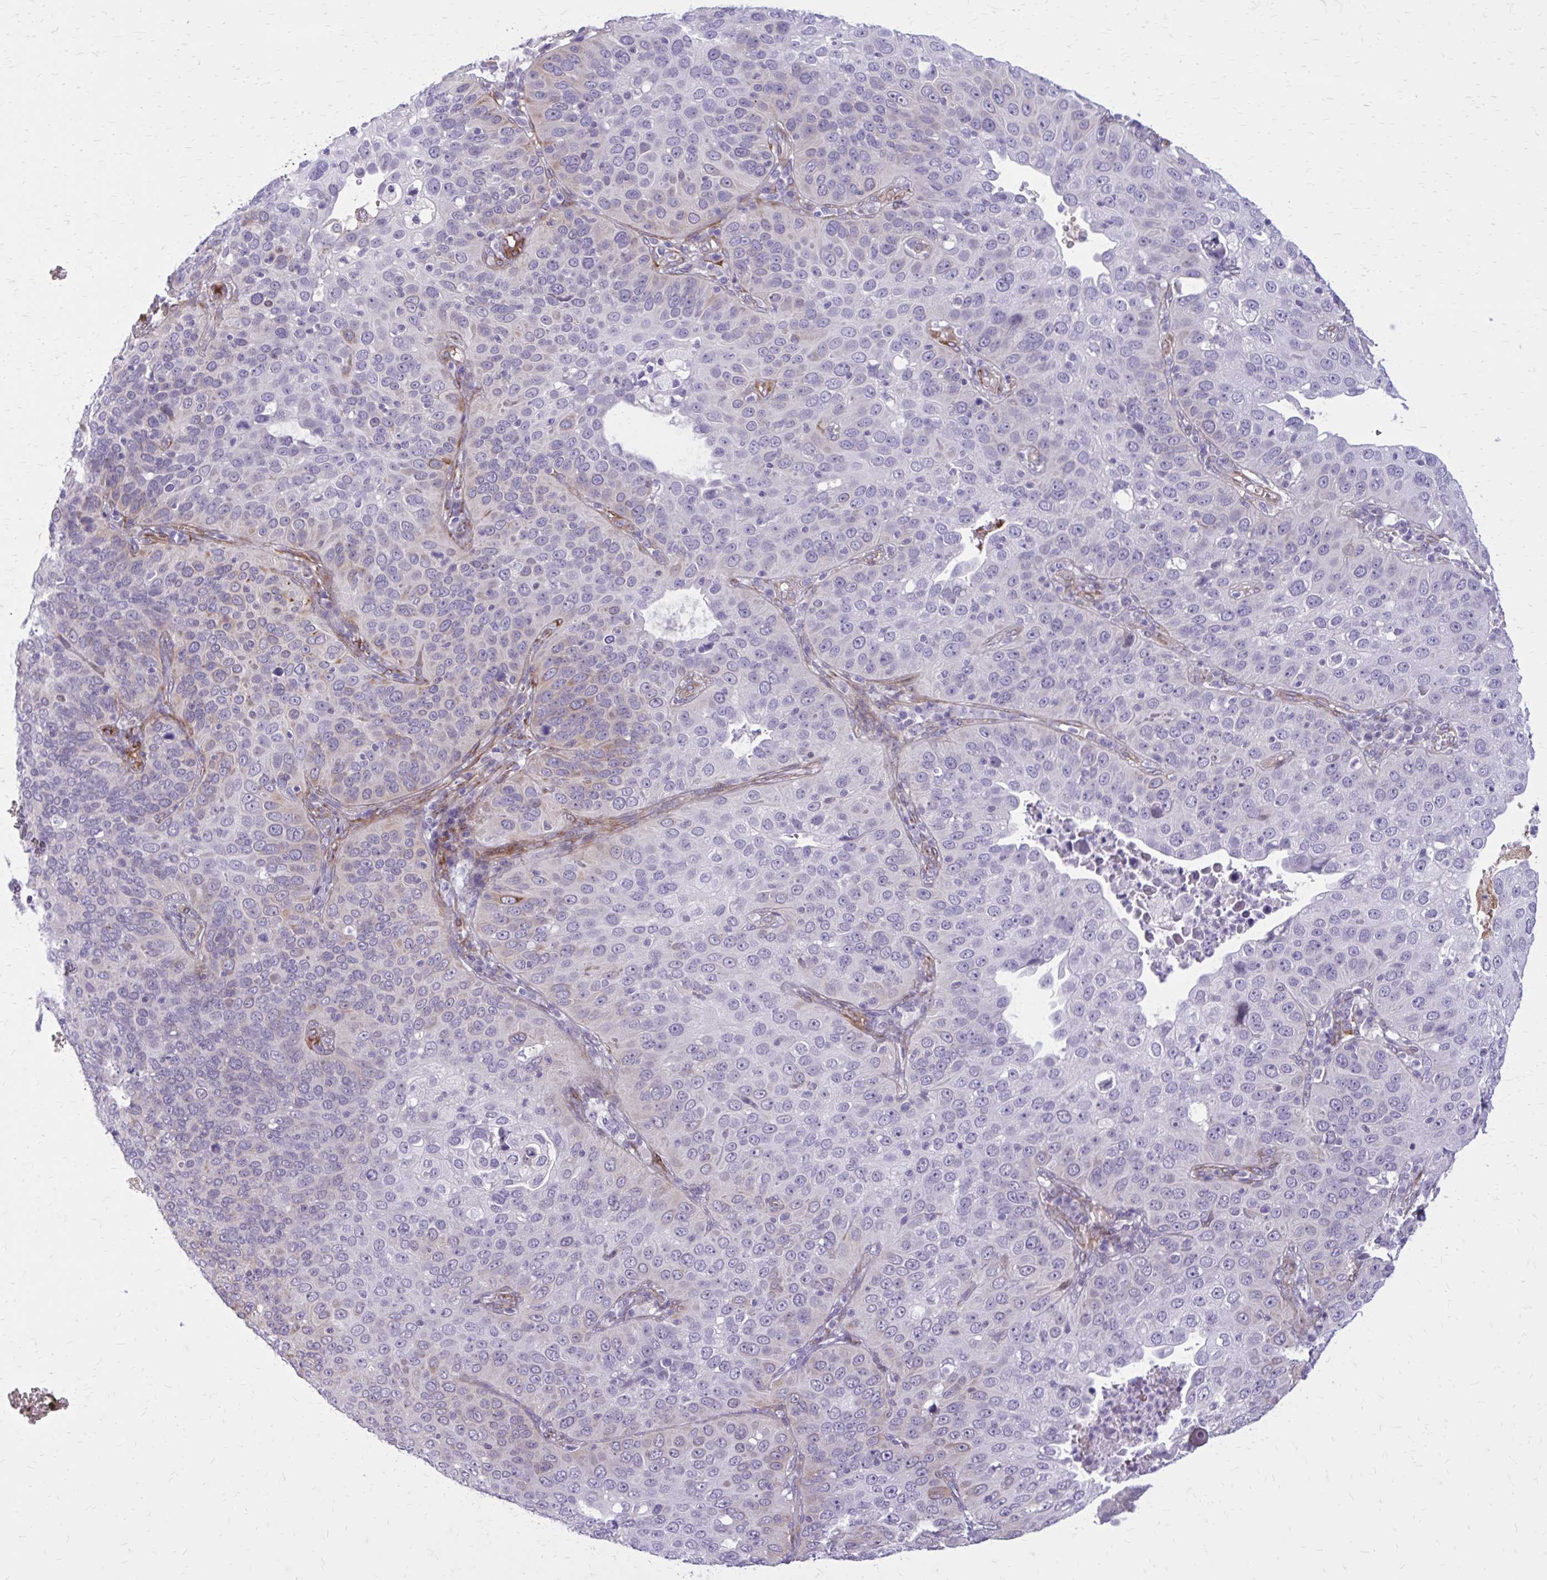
{"staining": {"intensity": "moderate", "quantity": "<25%", "location": "cytoplasmic/membranous"}, "tissue": "cervical cancer", "cell_type": "Tumor cells", "image_type": "cancer", "snomed": [{"axis": "morphology", "description": "Squamous cell carcinoma, NOS"}, {"axis": "topography", "description": "Cervix"}], "caption": "Immunohistochemical staining of cervical cancer demonstrates moderate cytoplasmic/membranous protein staining in about <25% of tumor cells.", "gene": "BEND5", "patient": {"sex": "female", "age": 36}}